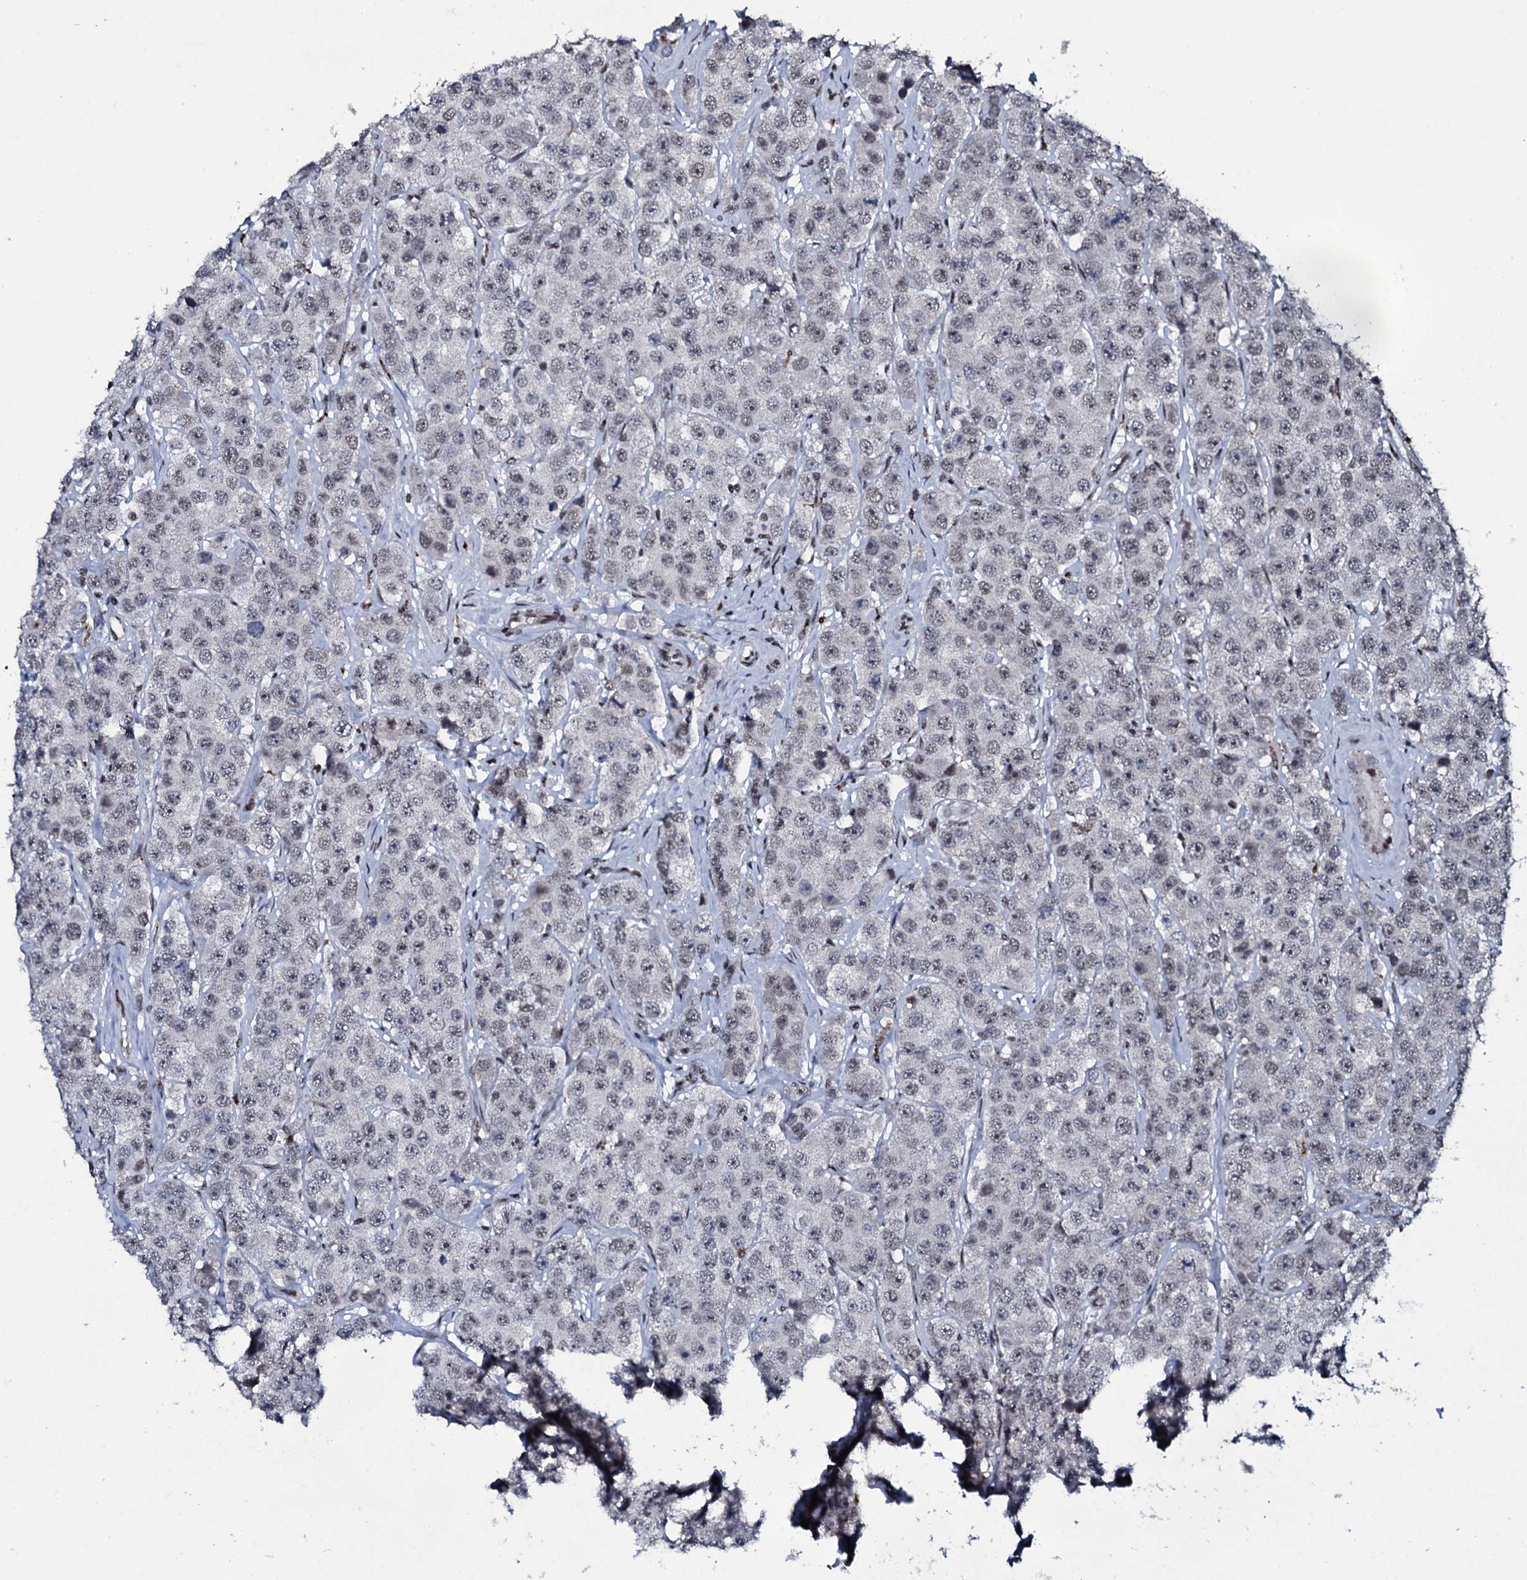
{"staining": {"intensity": "negative", "quantity": "none", "location": "none"}, "tissue": "testis cancer", "cell_type": "Tumor cells", "image_type": "cancer", "snomed": [{"axis": "morphology", "description": "Seminoma, NOS"}, {"axis": "topography", "description": "Testis"}], "caption": "Immunohistochemistry image of neoplastic tissue: human testis cancer (seminoma) stained with DAB reveals no significant protein staining in tumor cells.", "gene": "ZMIZ2", "patient": {"sex": "male", "age": 28}}